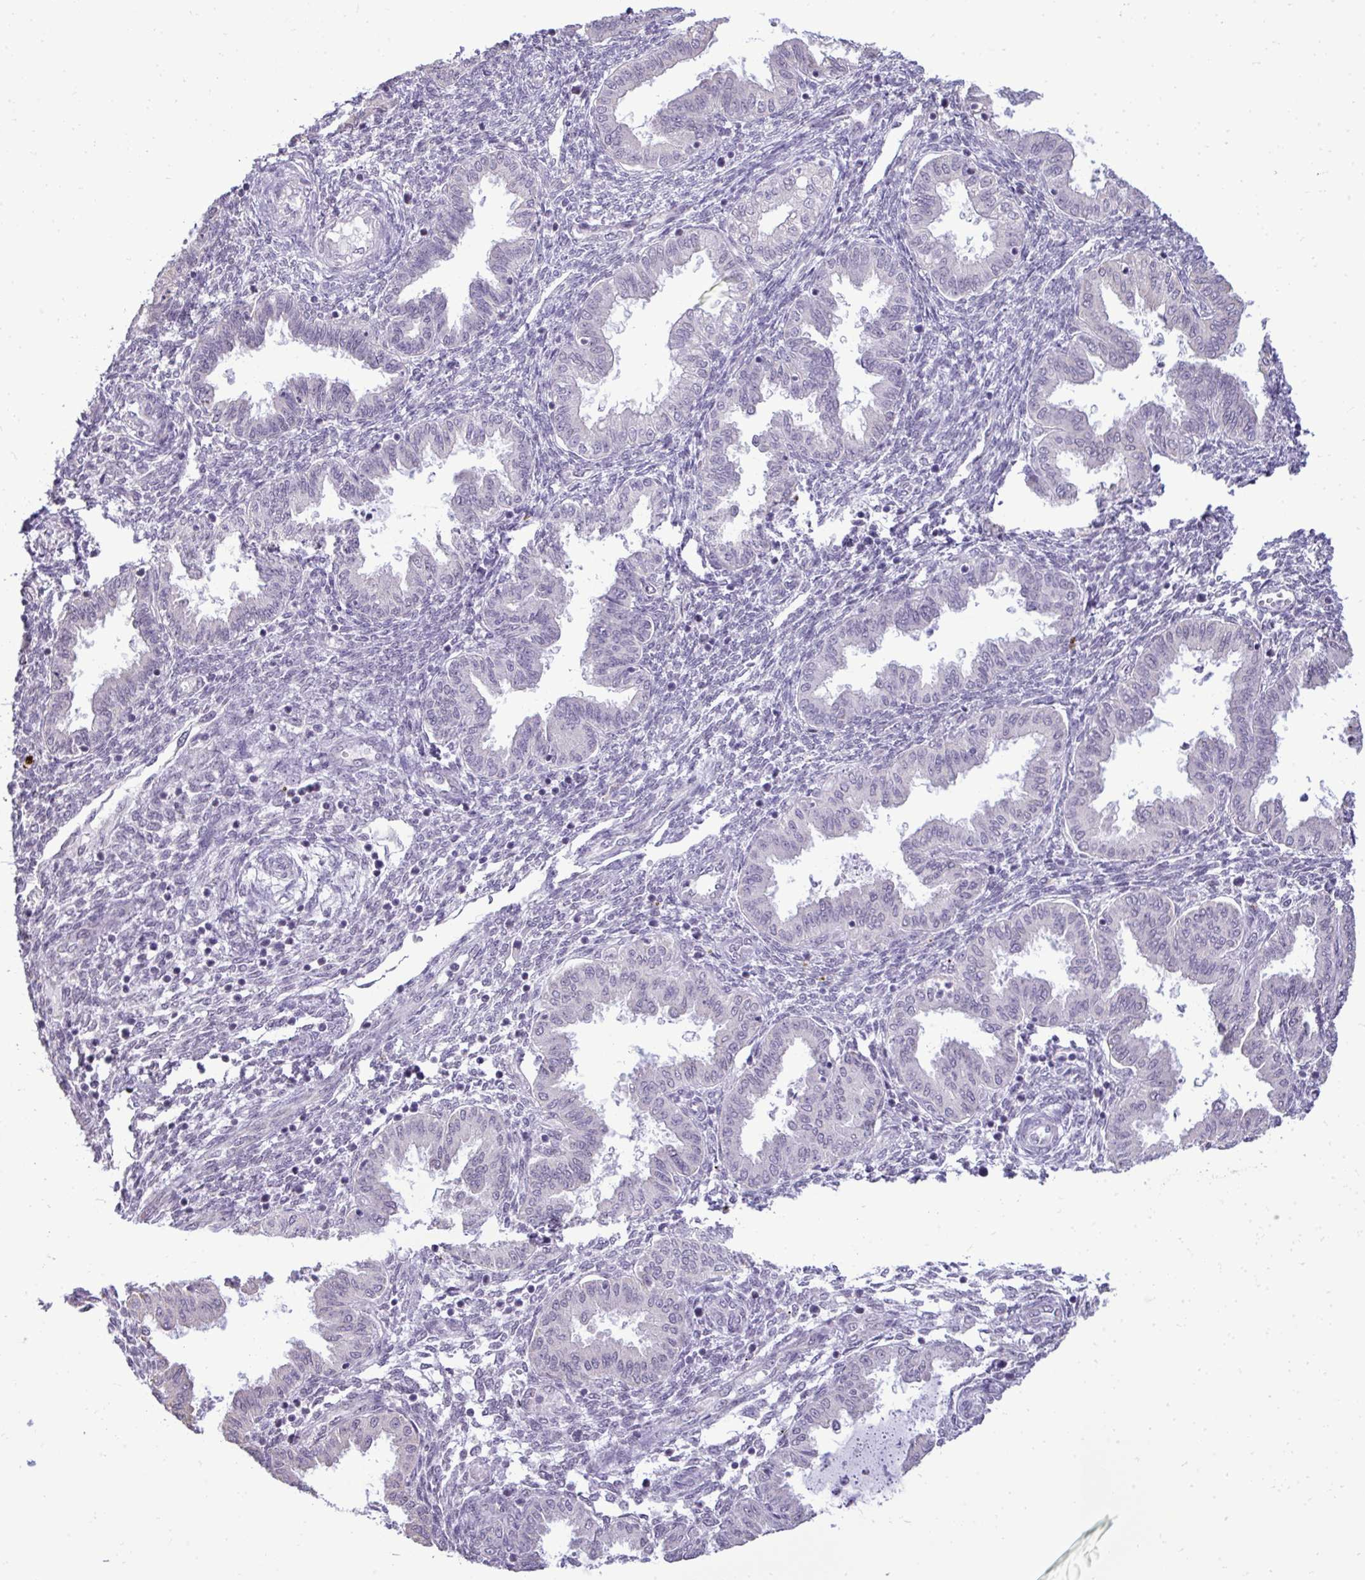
{"staining": {"intensity": "negative", "quantity": "none", "location": "none"}, "tissue": "endometrium", "cell_type": "Cells in endometrial stroma", "image_type": "normal", "snomed": [{"axis": "morphology", "description": "Normal tissue, NOS"}, {"axis": "topography", "description": "Endometrium"}], "caption": "Protein analysis of benign endometrium displays no significant positivity in cells in endometrial stroma. Nuclei are stained in blue.", "gene": "NPPA", "patient": {"sex": "female", "age": 33}}